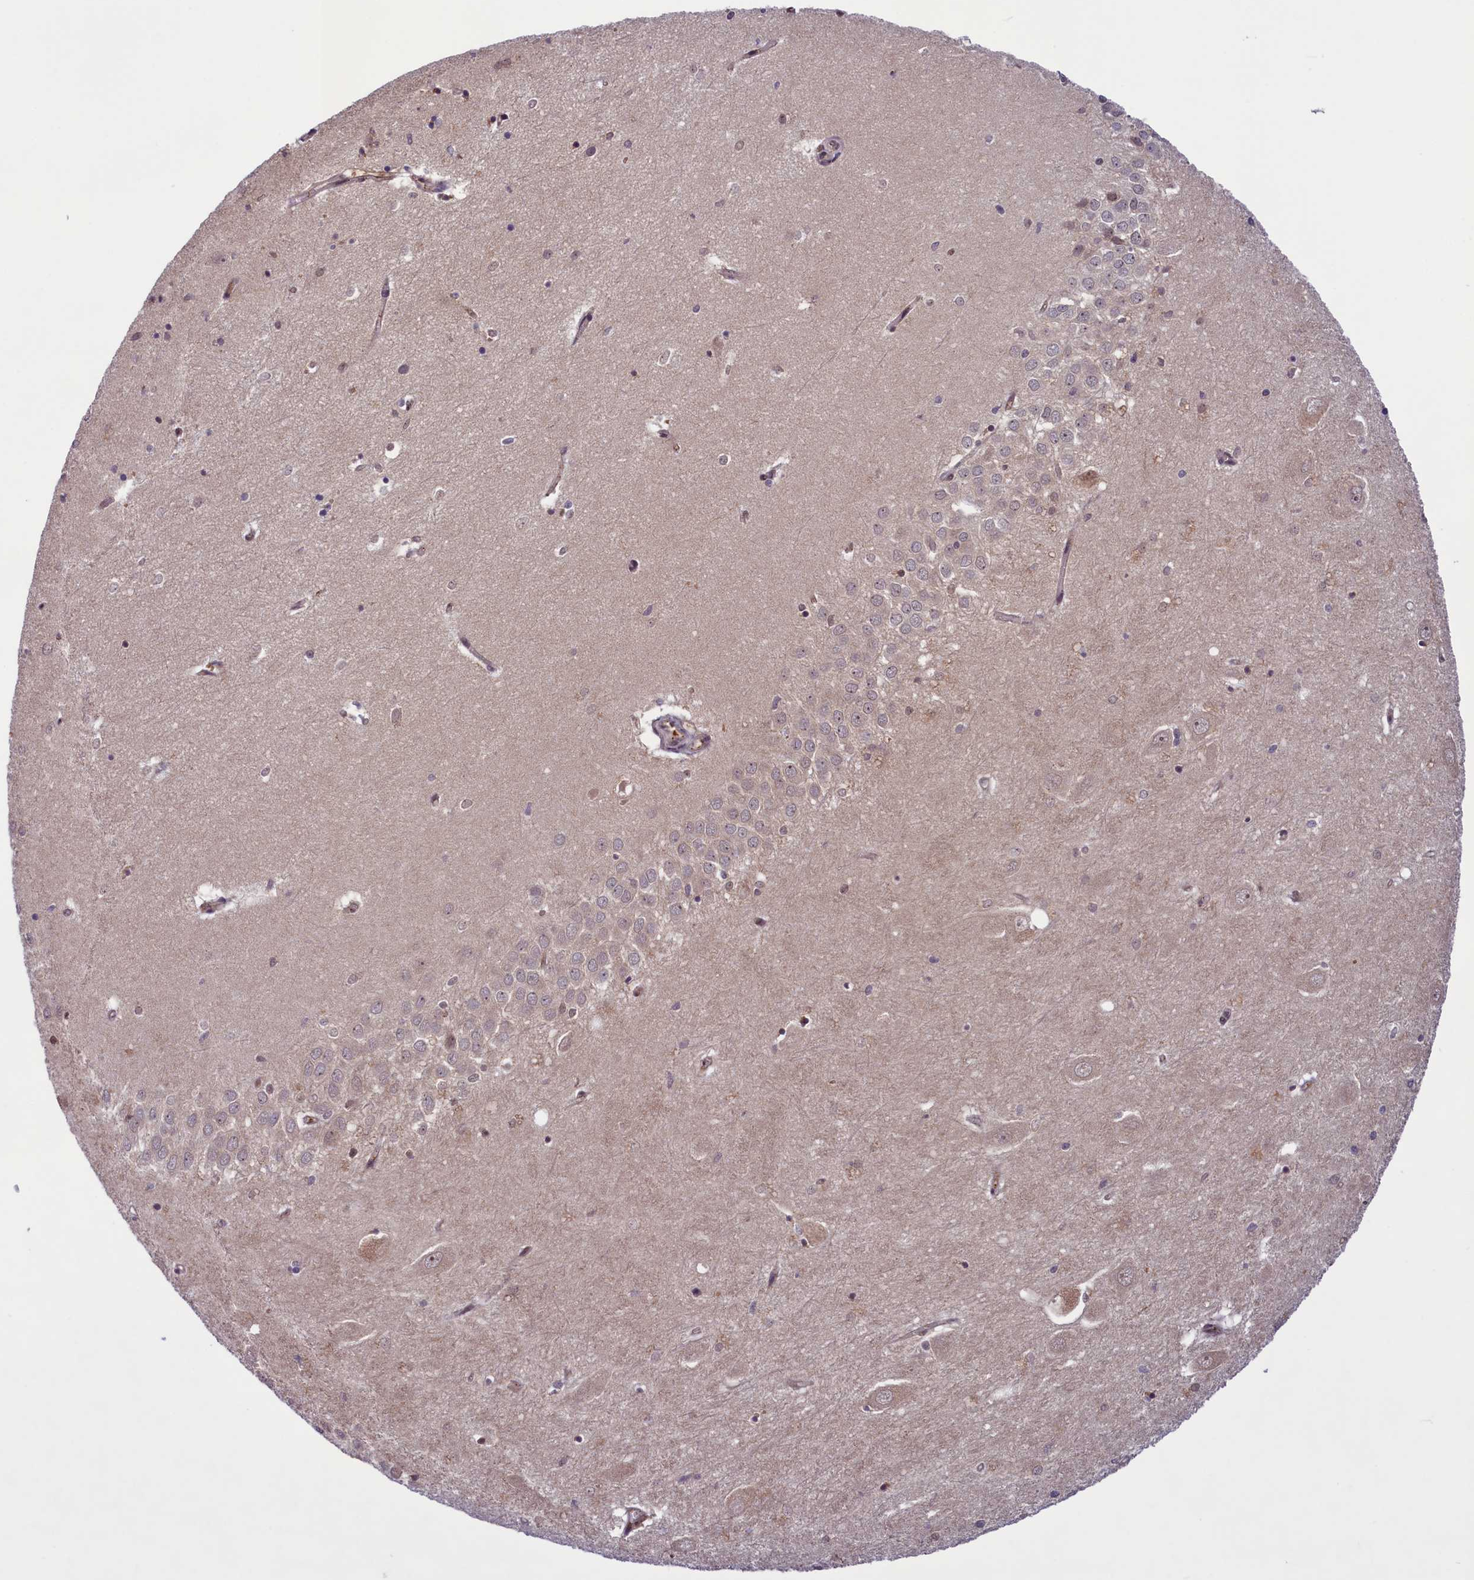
{"staining": {"intensity": "moderate", "quantity": "<25%", "location": "nuclear"}, "tissue": "hippocampus", "cell_type": "Glial cells", "image_type": "normal", "snomed": [{"axis": "morphology", "description": "Normal tissue, NOS"}, {"axis": "topography", "description": "Hippocampus"}], "caption": "The image shows immunohistochemical staining of benign hippocampus. There is moderate nuclear staining is appreciated in about <25% of glial cells. The protein of interest is stained brown, and the nuclei are stained in blue (DAB IHC with brightfield microscopy, high magnification).", "gene": "SLC7A6OS", "patient": {"sex": "female", "age": 64}}